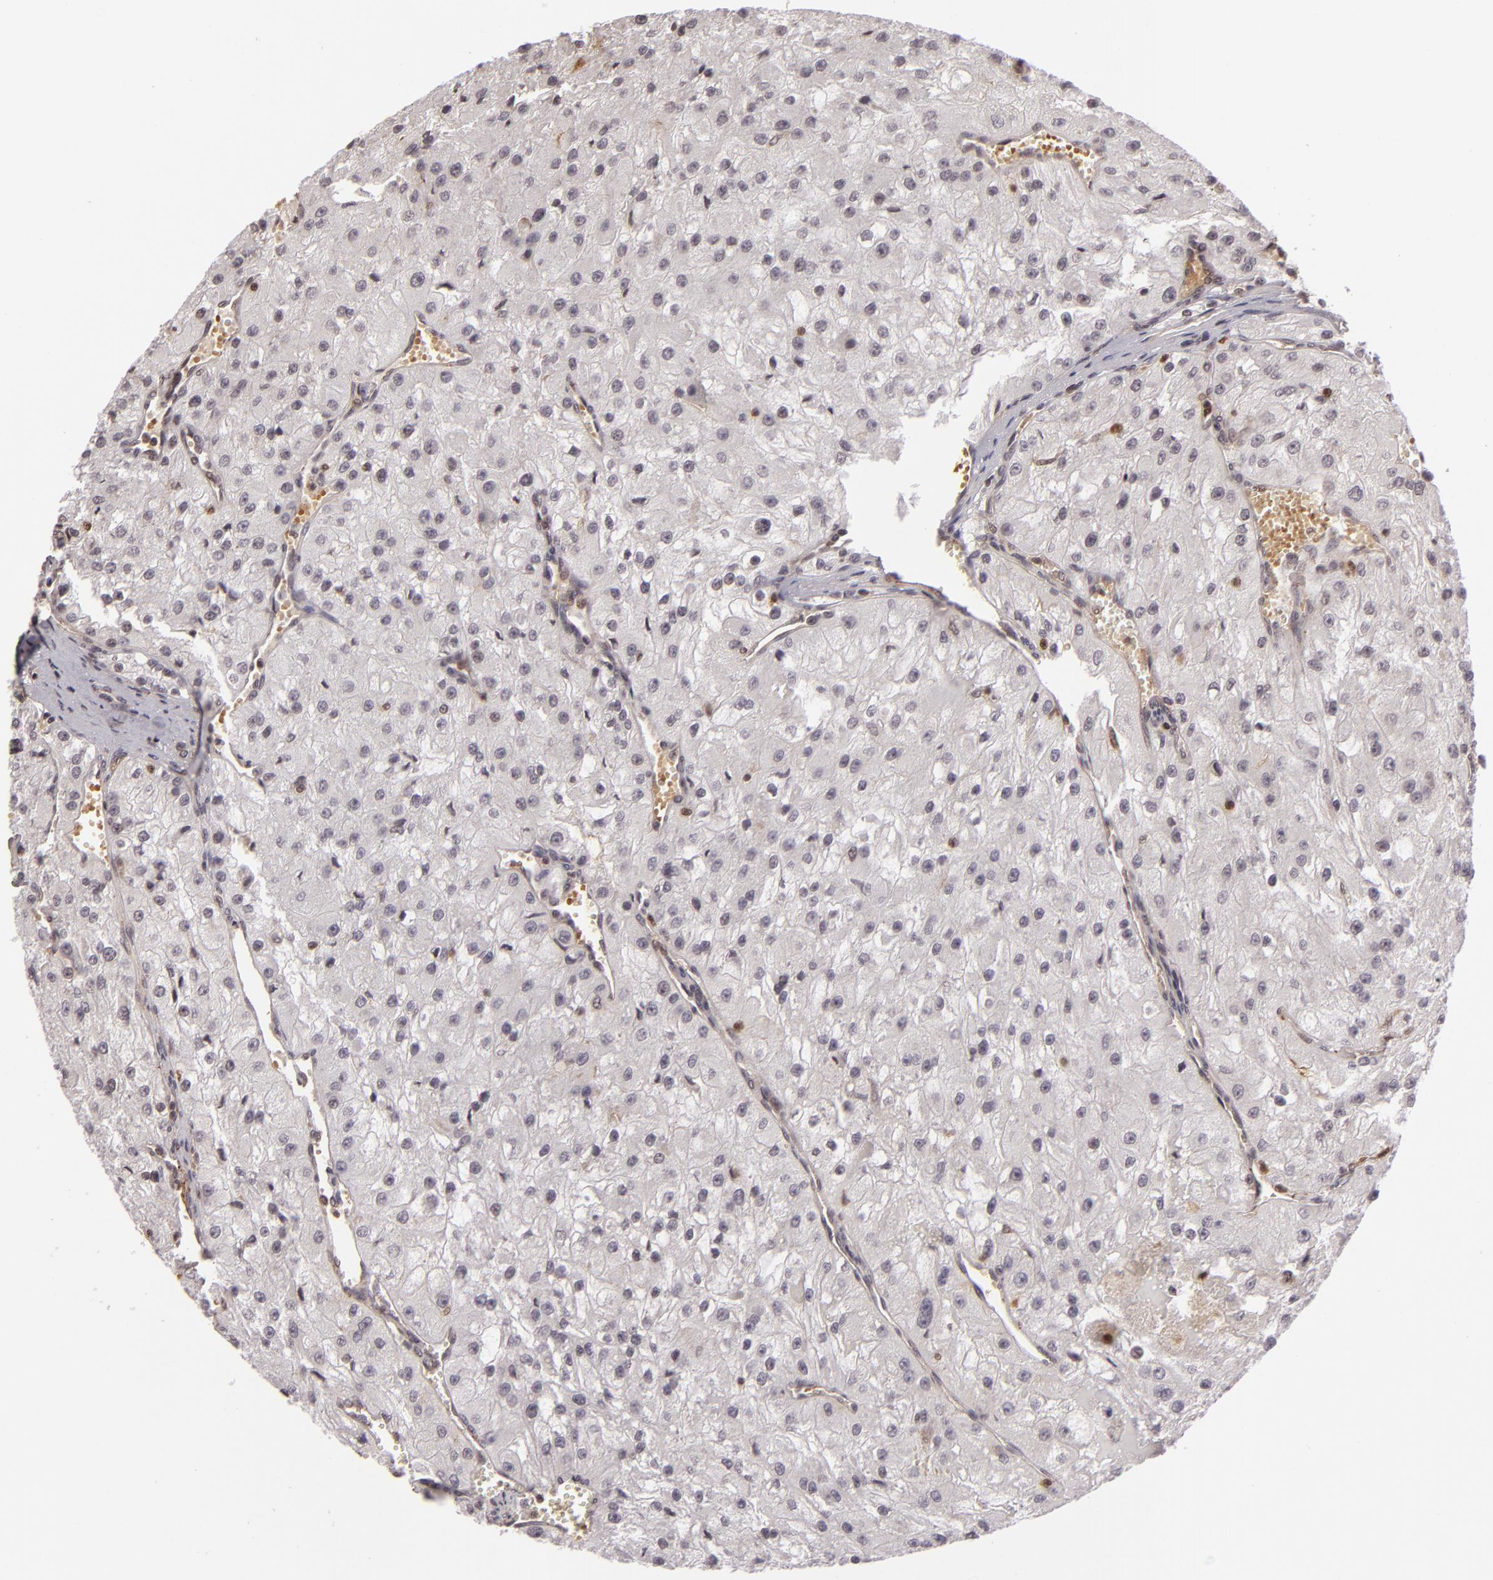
{"staining": {"intensity": "negative", "quantity": "none", "location": "none"}, "tissue": "renal cancer", "cell_type": "Tumor cells", "image_type": "cancer", "snomed": [{"axis": "morphology", "description": "Adenocarcinoma, NOS"}, {"axis": "topography", "description": "Kidney"}], "caption": "IHC histopathology image of neoplastic tissue: renal adenocarcinoma stained with DAB displays no significant protein expression in tumor cells.", "gene": "ZBTB33", "patient": {"sex": "female", "age": 74}}